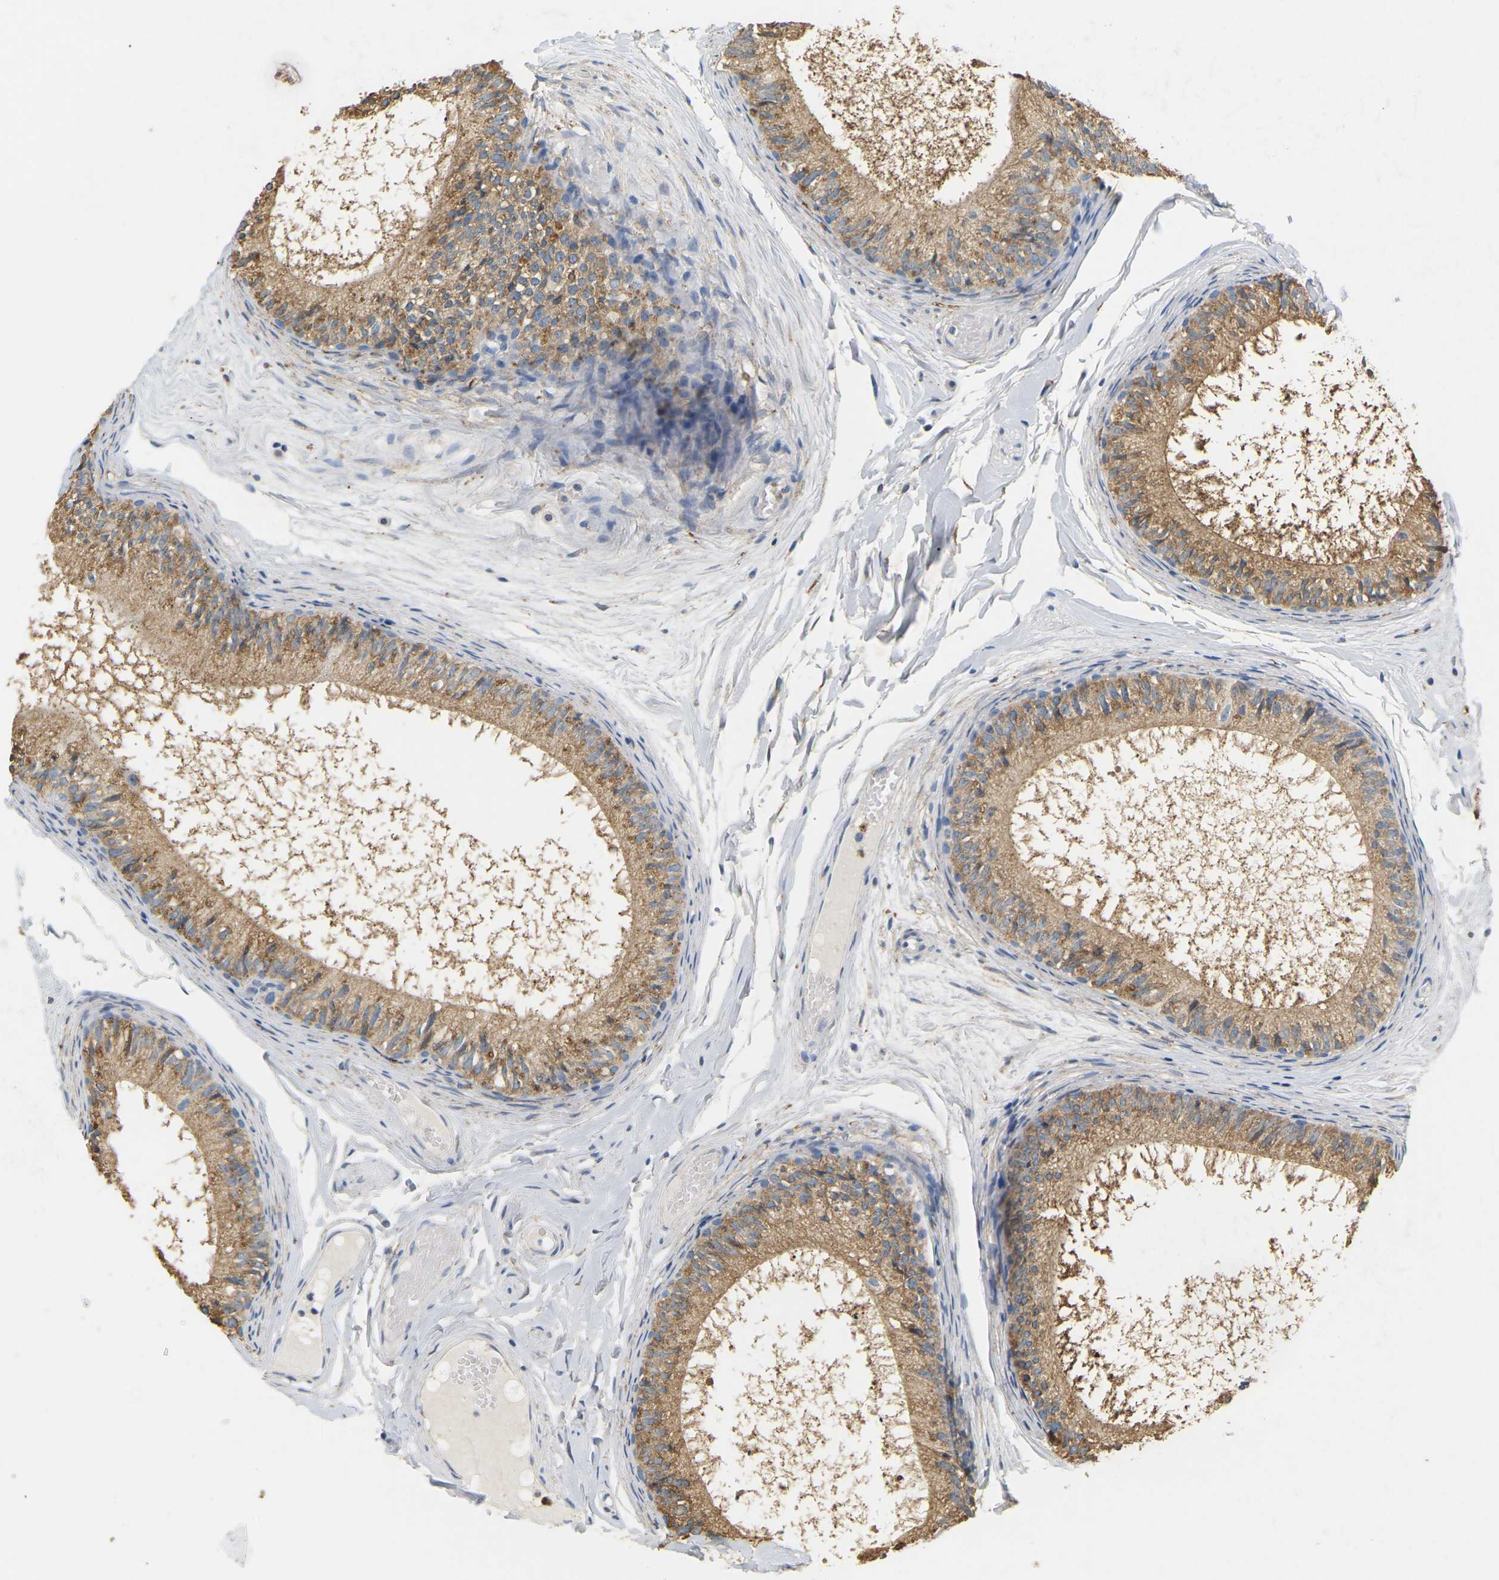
{"staining": {"intensity": "moderate", "quantity": ">75%", "location": "cytoplasmic/membranous"}, "tissue": "epididymis", "cell_type": "Glandular cells", "image_type": "normal", "snomed": [{"axis": "morphology", "description": "Normal tissue, NOS"}, {"axis": "topography", "description": "Epididymis"}], "caption": "Protein staining demonstrates moderate cytoplasmic/membranous positivity in about >75% of glandular cells in unremarkable epididymis. The staining was performed using DAB, with brown indicating positive protein expression. Nuclei are stained blue with hematoxylin.", "gene": "ADM", "patient": {"sex": "male", "age": 46}}